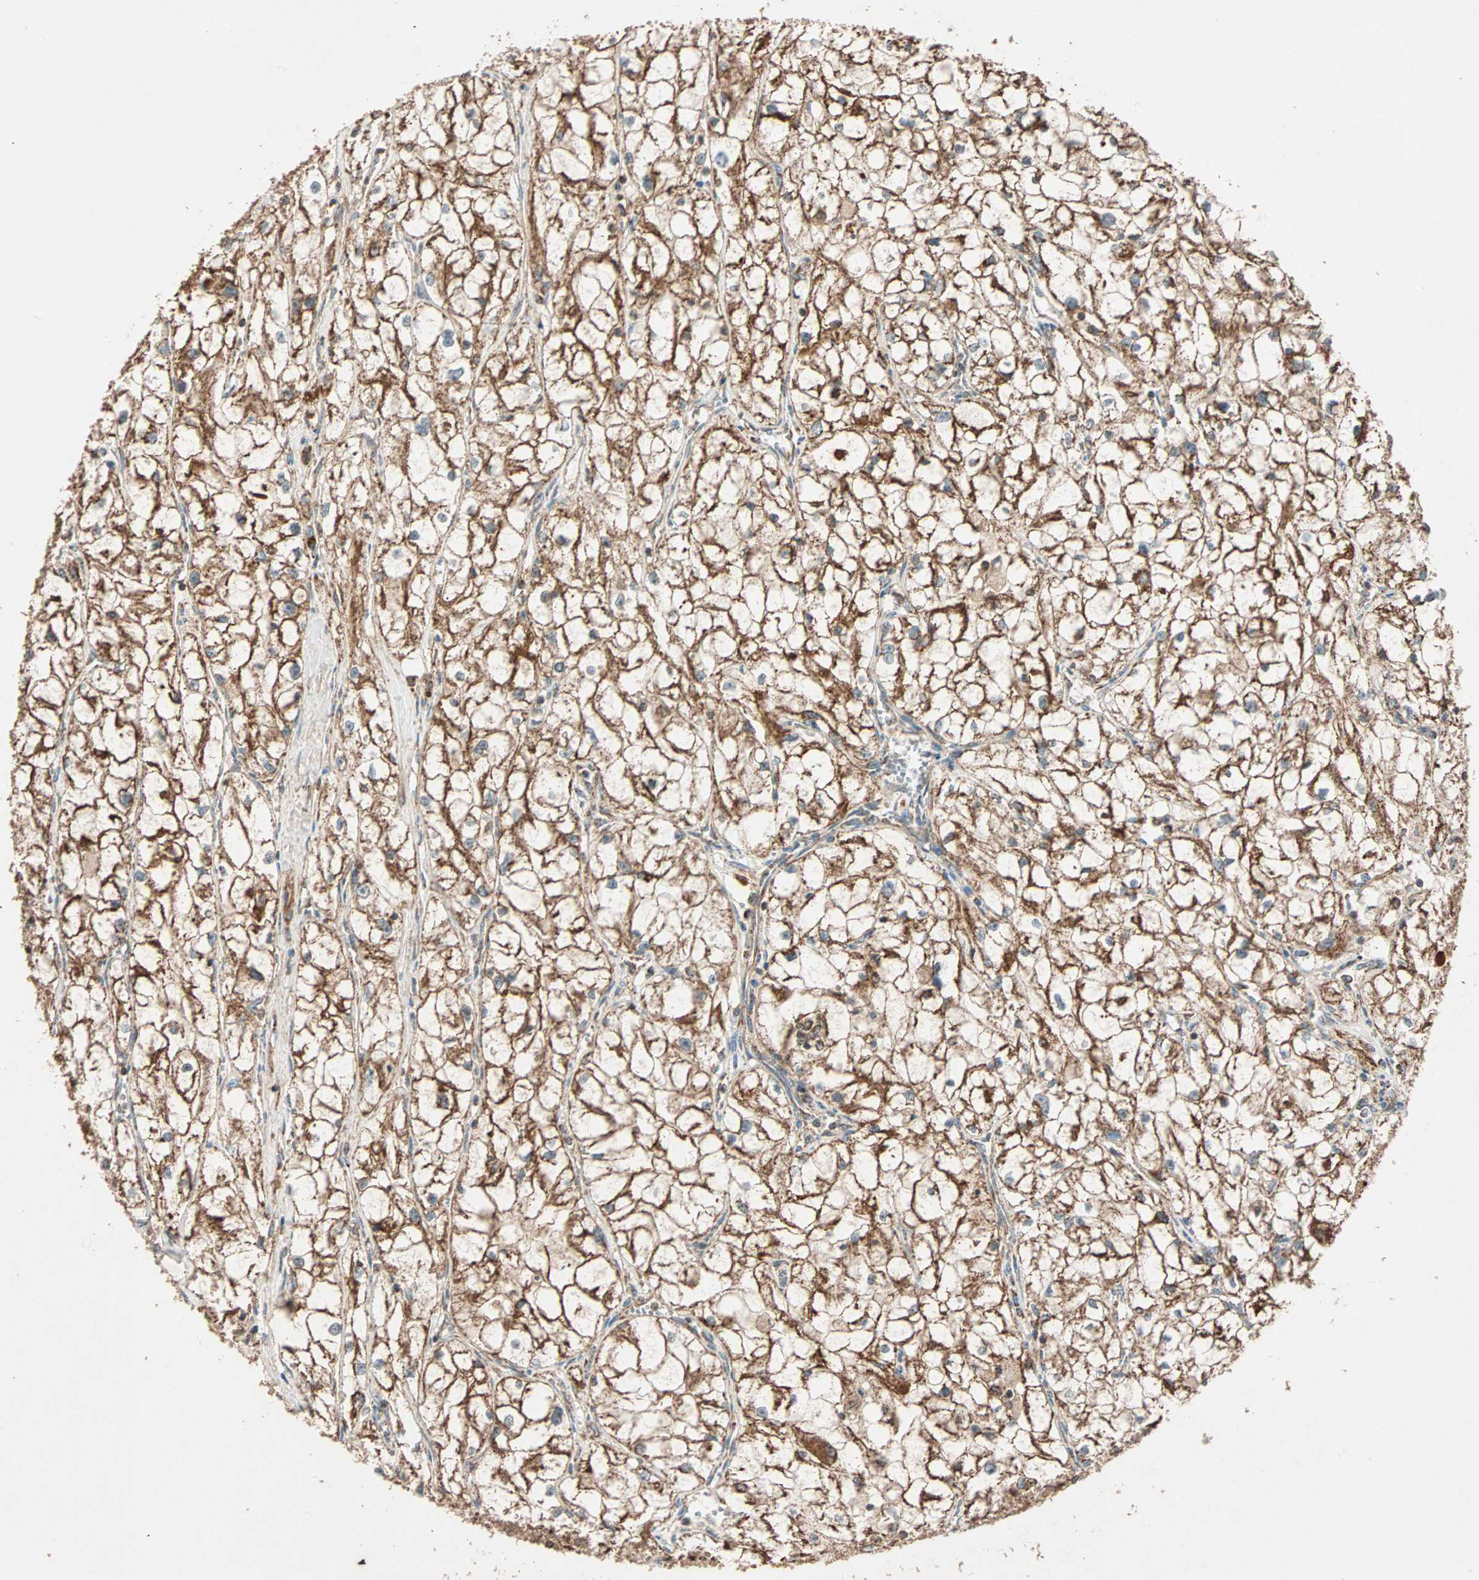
{"staining": {"intensity": "strong", "quantity": ">75%", "location": "cytoplasmic/membranous"}, "tissue": "renal cancer", "cell_type": "Tumor cells", "image_type": "cancer", "snomed": [{"axis": "morphology", "description": "Adenocarcinoma, NOS"}, {"axis": "topography", "description": "Kidney"}], "caption": "Immunohistochemistry (IHC) staining of renal adenocarcinoma, which demonstrates high levels of strong cytoplasmic/membranous staining in approximately >75% of tumor cells indicating strong cytoplasmic/membranous protein positivity. The staining was performed using DAB (brown) for protein detection and nuclei were counterstained in hematoxylin (blue).", "gene": "MAPK1", "patient": {"sex": "female", "age": 70}}